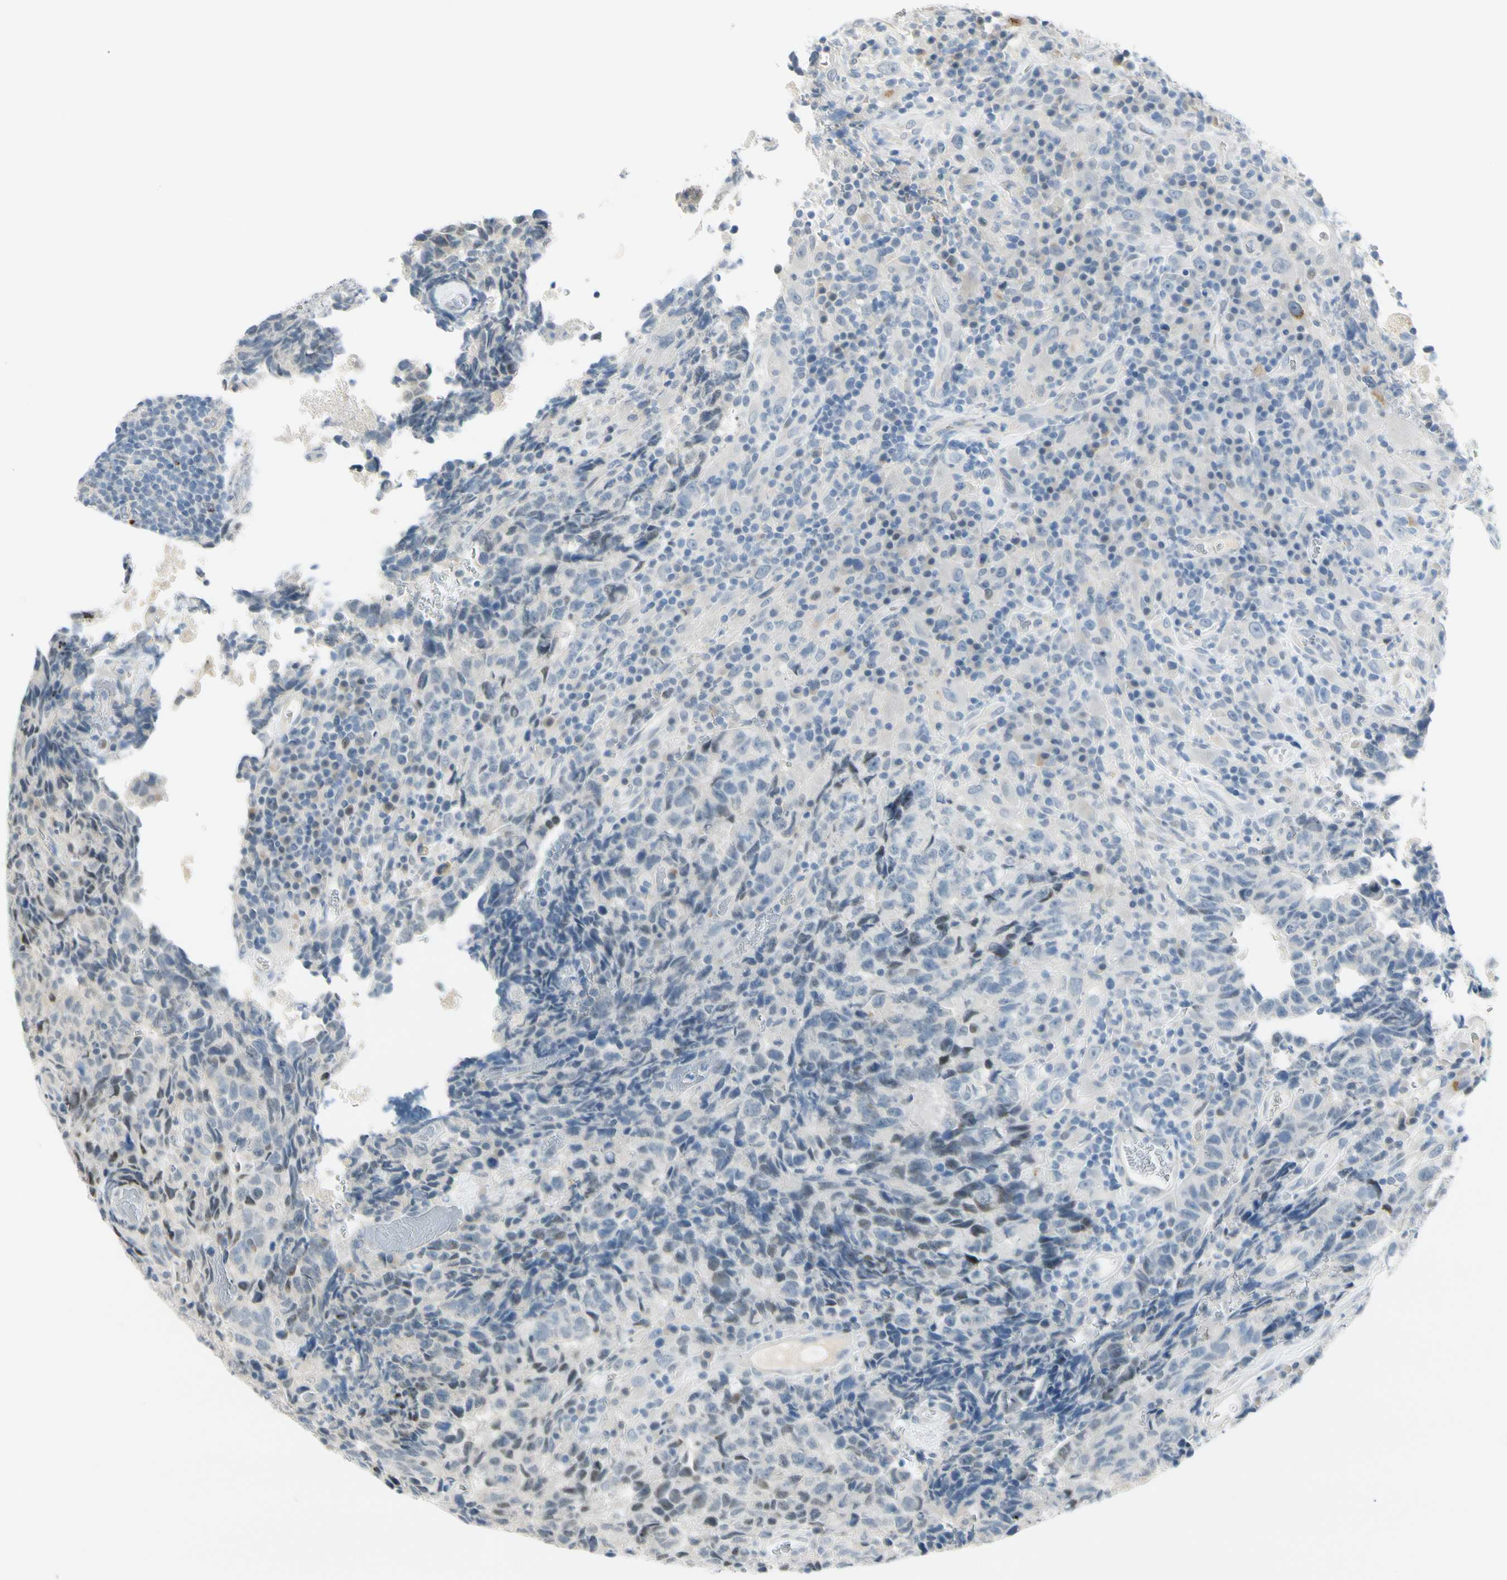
{"staining": {"intensity": "negative", "quantity": "none", "location": "none"}, "tissue": "testis cancer", "cell_type": "Tumor cells", "image_type": "cancer", "snomed": [{"axis": "morphology", "description": "Necrosis, NOS"}, {"axis": "morphology", "description": "Carcinoma, Embryonal, NOS"}, {"axis": "topography", "description": "Testis"}], "caption": "Tumor cells show no significant positivity in testis cancer (embryonal carcinoma). Nuclei are stained in blue.", "gene": "B4GALNT1", "patient": {"sex": "male", "age": 19}}